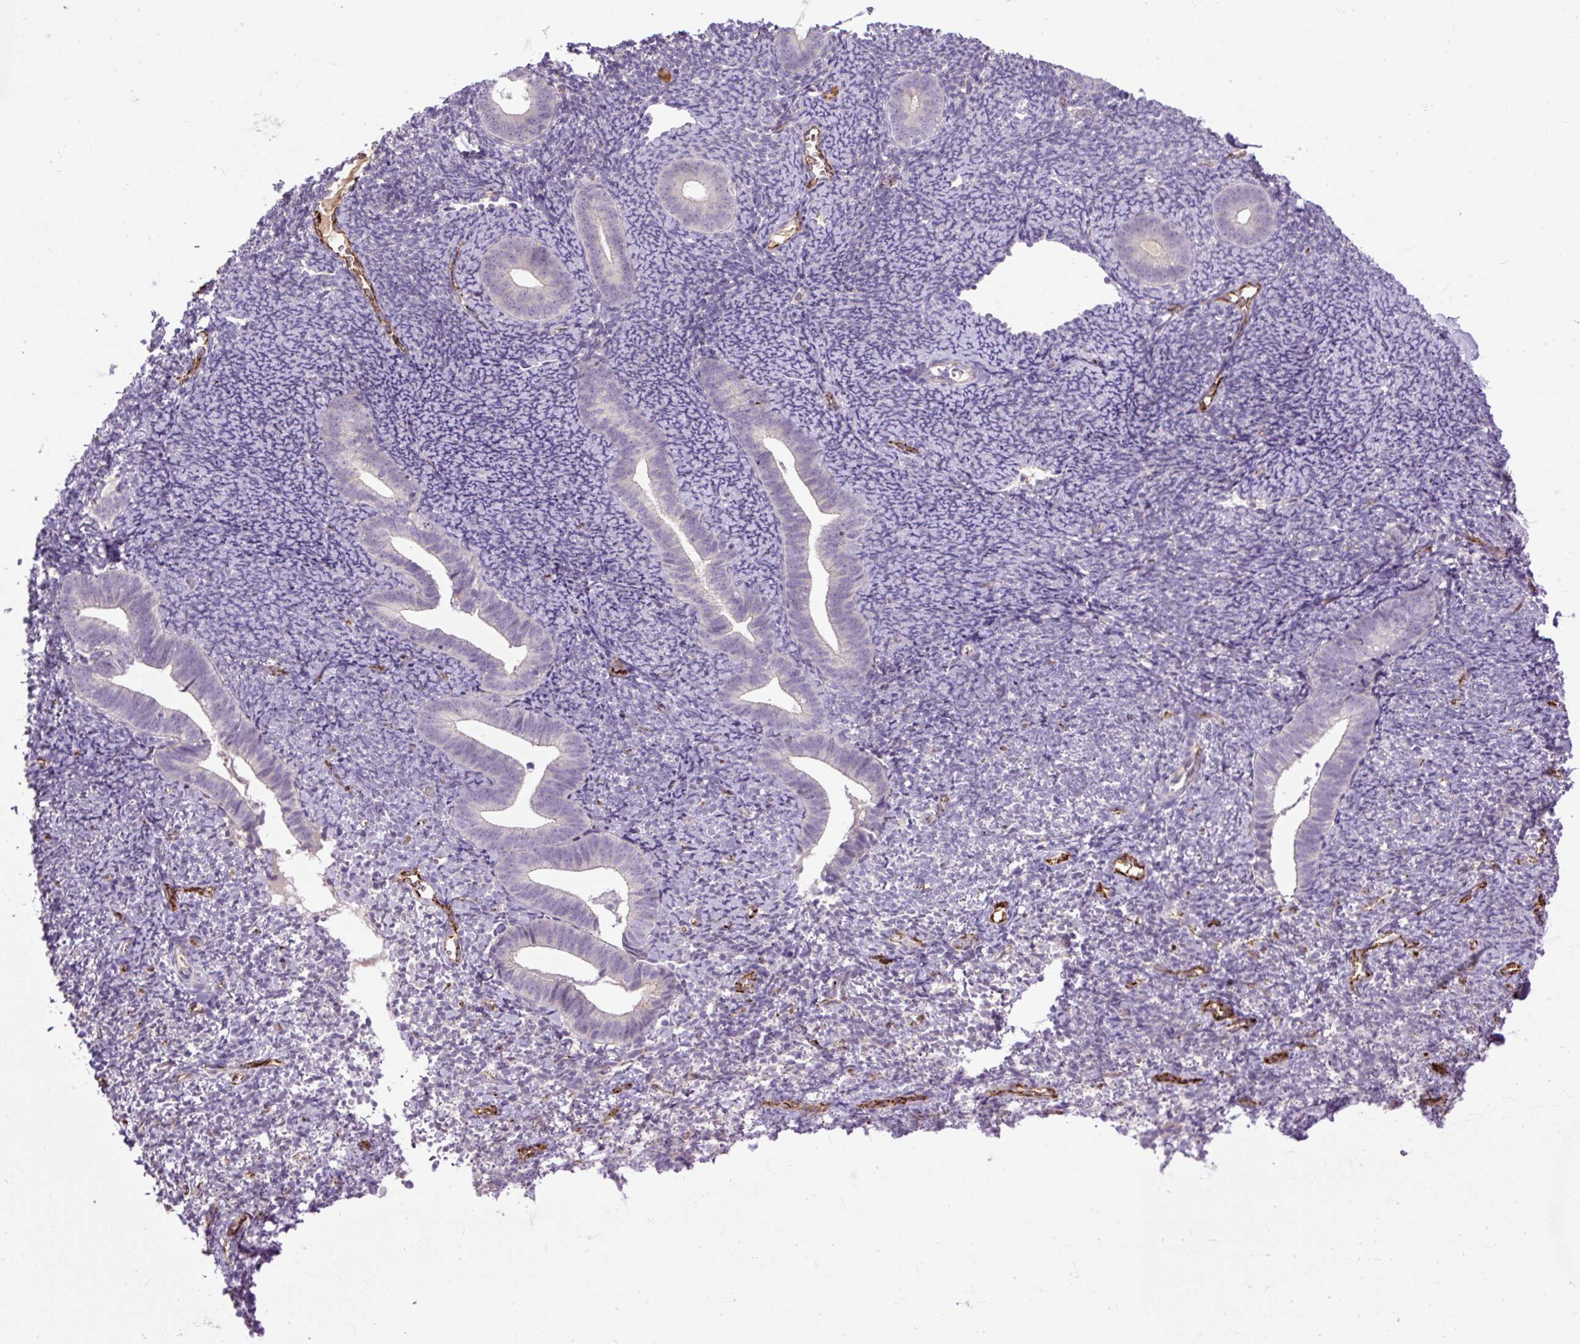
{"staining": {"intensity": "negative", "quantity": "none", "location": "none"}, "tissue": "endometrium", "cell_type": "Cells in endometrial stroma", "image_type": "normal", "snomed": [{"axis": "morphology", "description": "Normal tissue, NOS"}, {"axis": "topography", "description": "Endometrium"}], "caption": "This is a micrograph of IHC staining of benign endometrium, which shows no positivity in cells in endometrial stroma. (DAB (3,3'-diaminobenzidine) immunohistochemistry, high magnification).", "gene": "LEFTY1", "patient": {"sex": "female", "age": 39}}